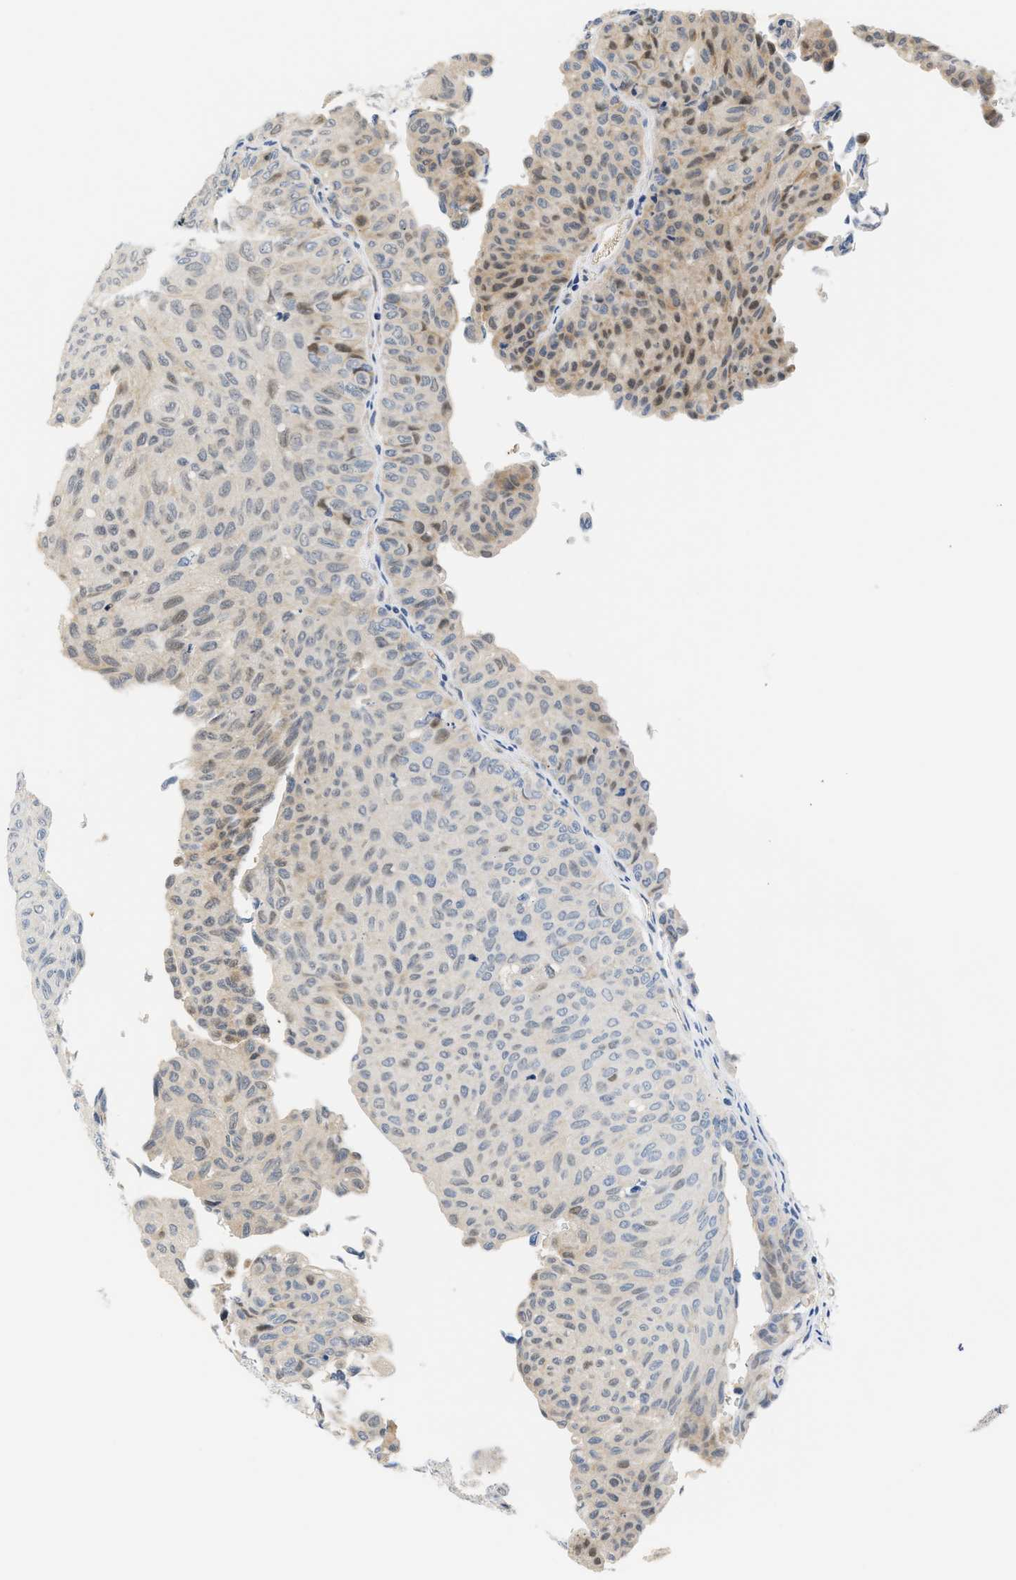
{"staining": {"intensity": "moderate", "quantity": "<25%", "location": "cytoplasmic/membranous"}, "tissue": "urothelial cancer", "cell_type": "Tumor cells", "image_type": "cancer", "snomed": [{"axis": "morphology", "description": "Urothelial carcinoma, Low grade"}, {"axis": "topography", "description": "Urinary bladder"}], "caption": "There is low levels of moderate cytoplasmic/membranous expression in tumor cells of low-grade urothelial carcinoma, as demonstrated by immunohistochemical staining (brown color).", "gene": "TNIP2", "patient": {"sex": "male", "age": 78}}